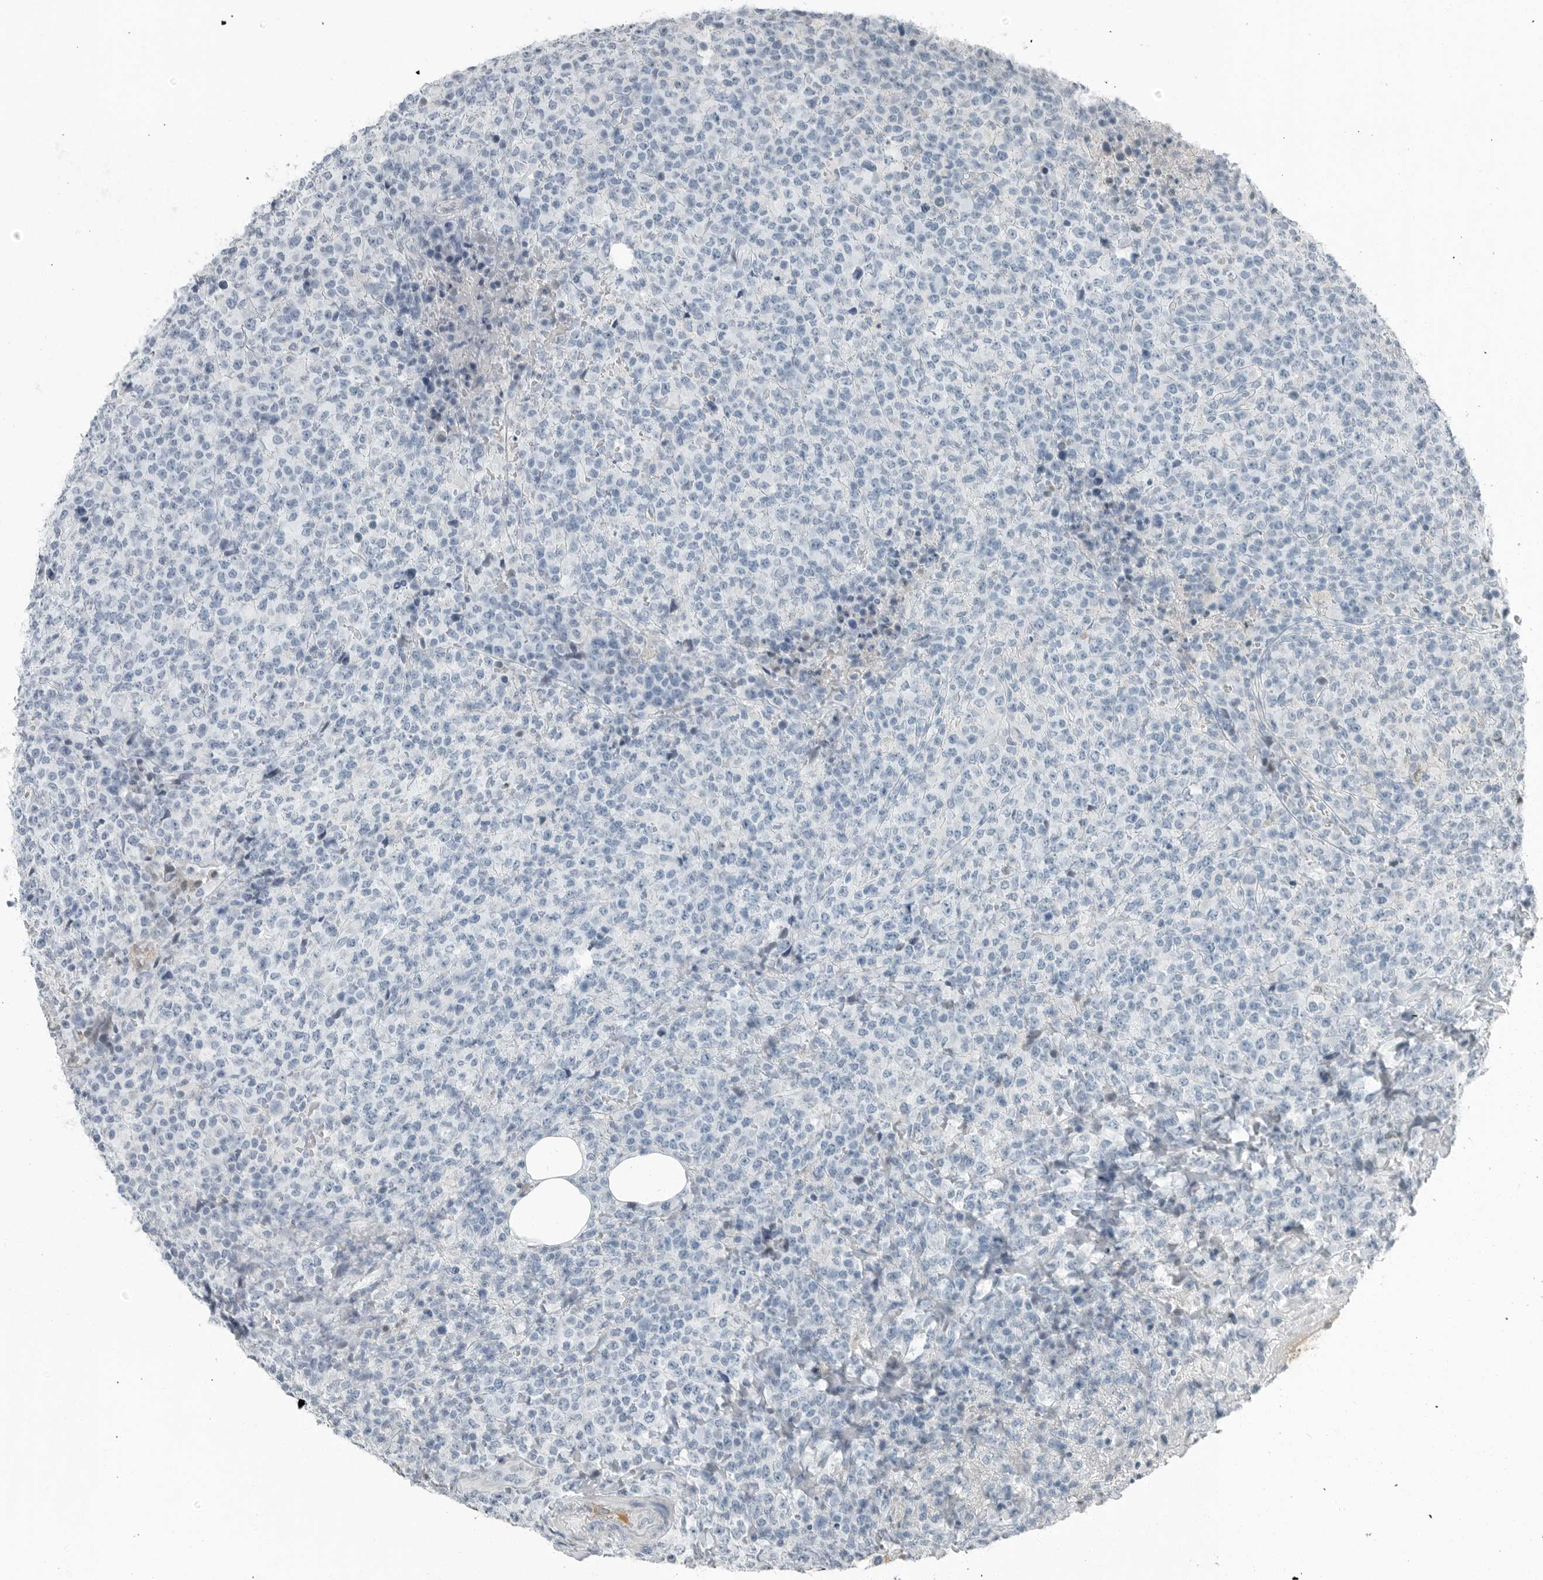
{"staining": {"intensity": "negative", "quantity": "none", "location": "none"}, "tissue": "lymphoma", "cell_type": "Tumor cells", "image_type": "cancer", "snomed": [{"axis": "morphology", "description": "Malignant lymphoma, non-Hodgkin's type, High grade"}, {"axis": "topography", "description": "Lymph node"}], "caption": "An immunohistochemistry image of high-grade malignant lymphoma, non-Hodgkin's type is shown. There is no staining in tumor cells of high-grade malignant lymphoma, non-Hodgkin's type.", "gene": "FABP6", "patient": {"sex": "male", "age": 13}}